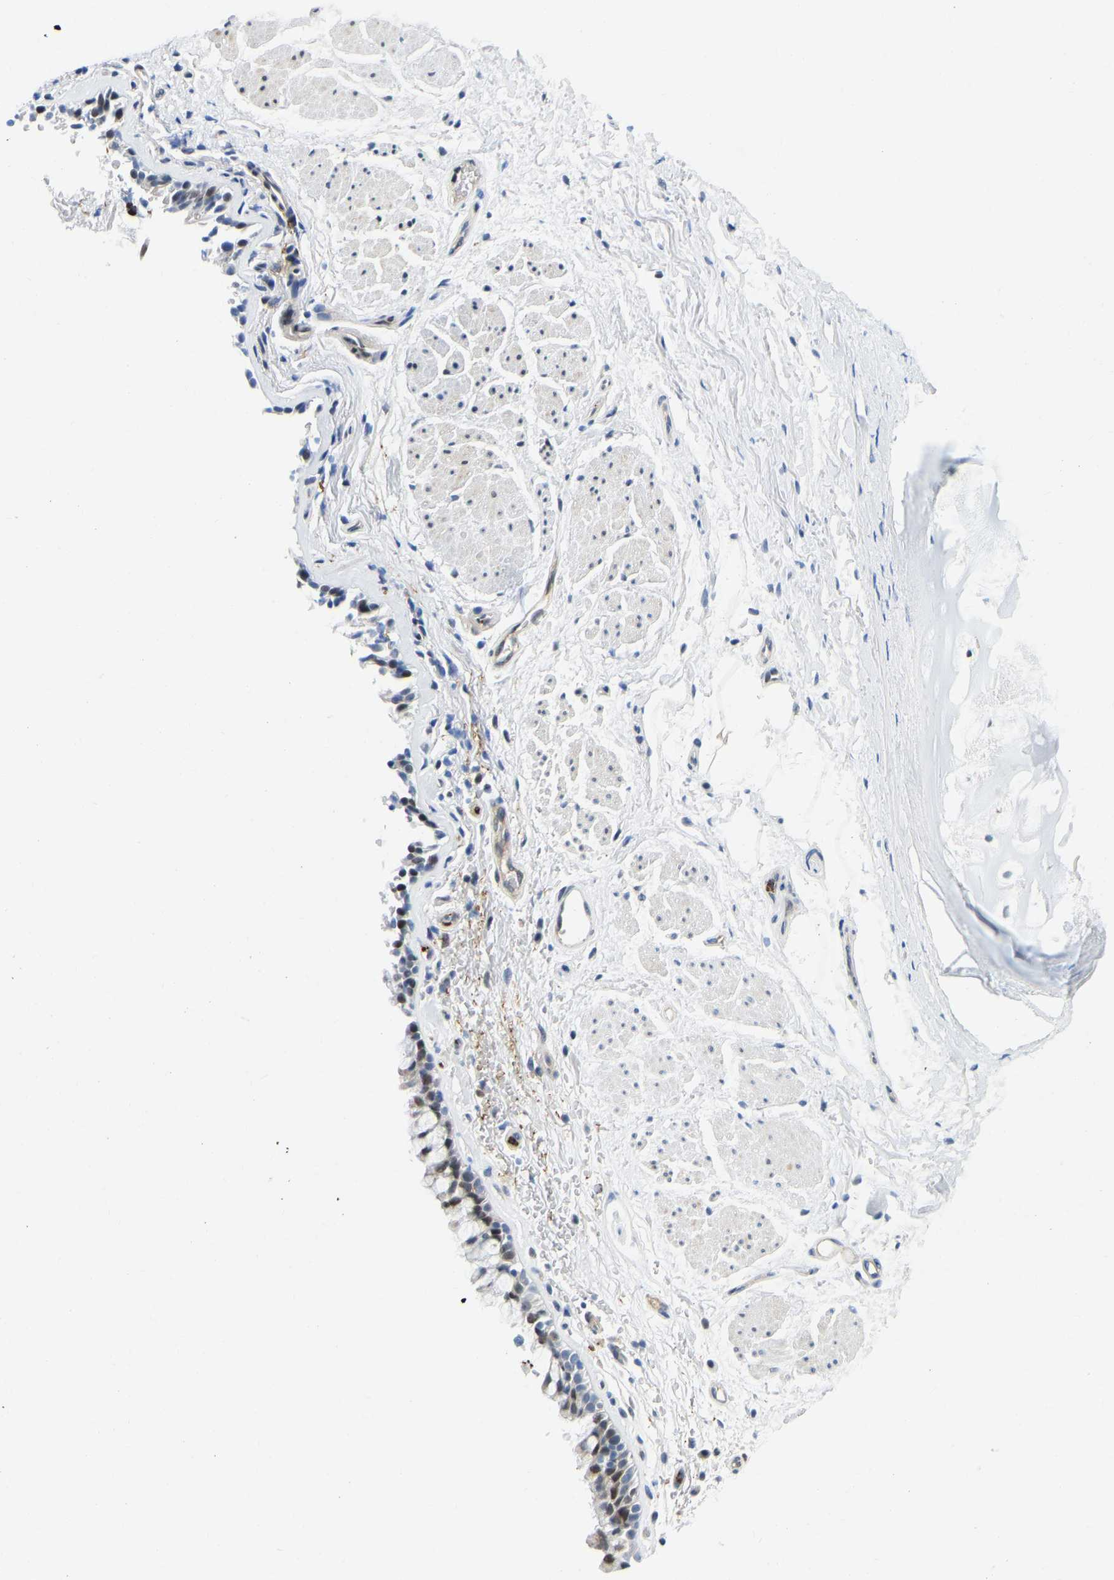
{"staining": {"intensity": "moderate", "quantity": "25%-75%", "location": "nuclear"}, "tissue": "bronchus", "cell_type": "Respiratory epithelial cells", "image_type": "normal", "snomed": [{"axis": "morphology", "description": "Normal tissue, NOS"}, {"axis": "topography", "description": "Cartilage tissue"}, {"axis": "topography", "description": "Bronchus"}], "caption": "The micrograph reveals staining of normal bronchus, revealing moderate nuclear protein expression (brown color) within respiratory epithelial cells. Nuclei are stained in blue.", "gene": "HDAC5", "patient": {"sex": "female", "age": 53}}